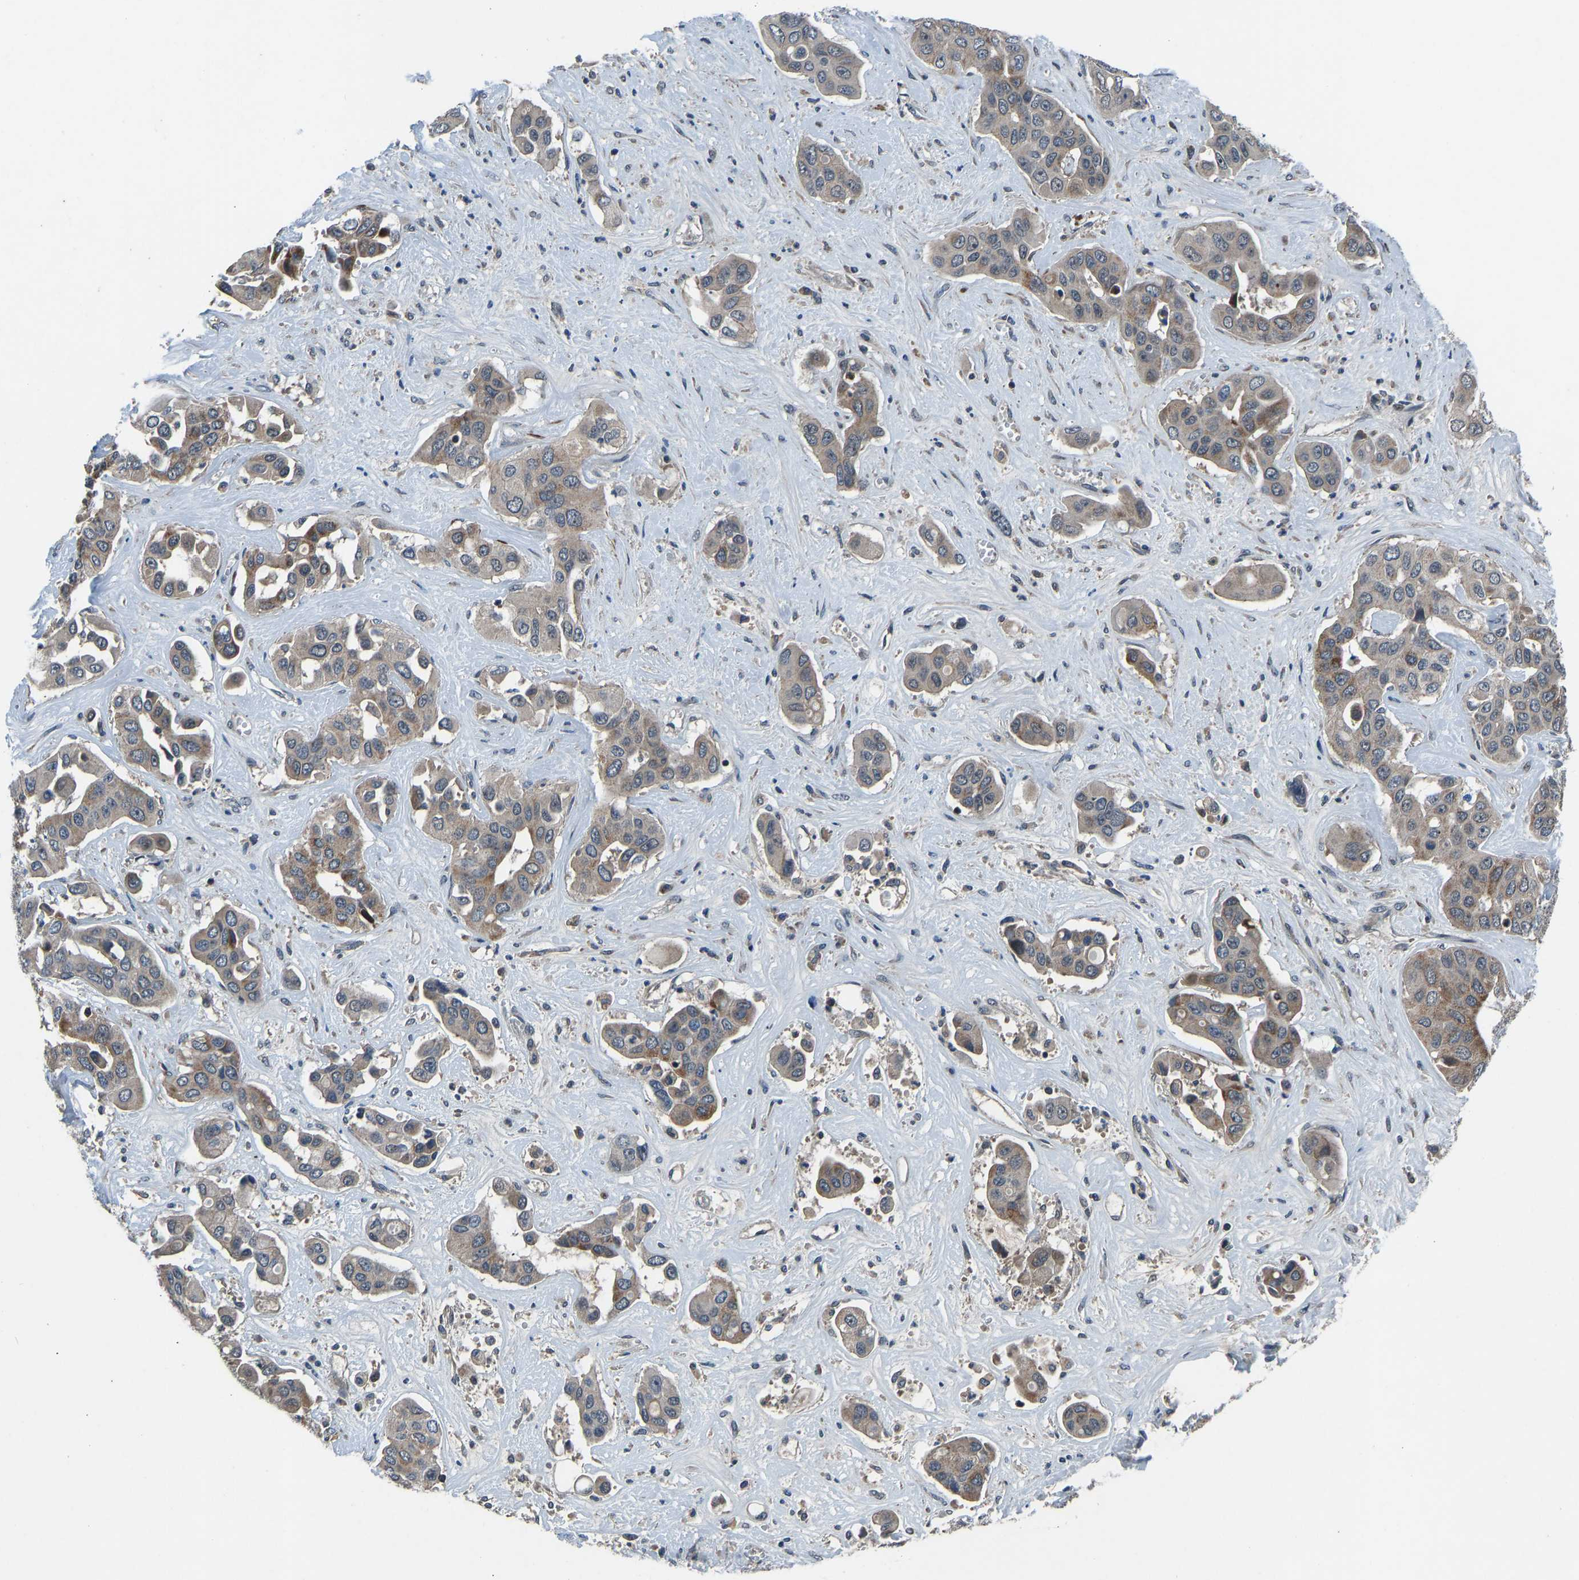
{"staining": {"intensity": "moderate", "quantity": ">75%", "location": "cytoplasmic/membranous"}, "tissue": "liver cancer", "cell_type": "Tumor cells", "image_type": "cancer", "snomed": [{"axis": "morphology", "description": "Cholangiocarcinoma"}, {"axis": "topography", "description": "Liver"}], "caption": "DAB (3,3'-diaminobenzidine) immunohistochemical staining of cholangiocarcinoma (liver) displays moderate cytoplasmic/membranous protein expression in approximately >75% of tumor cells. (DAB = brown stain, brightfield microscopy at high magnification).", "gene": "RLIM", "patient": {"sex": "female", "age": 52}}